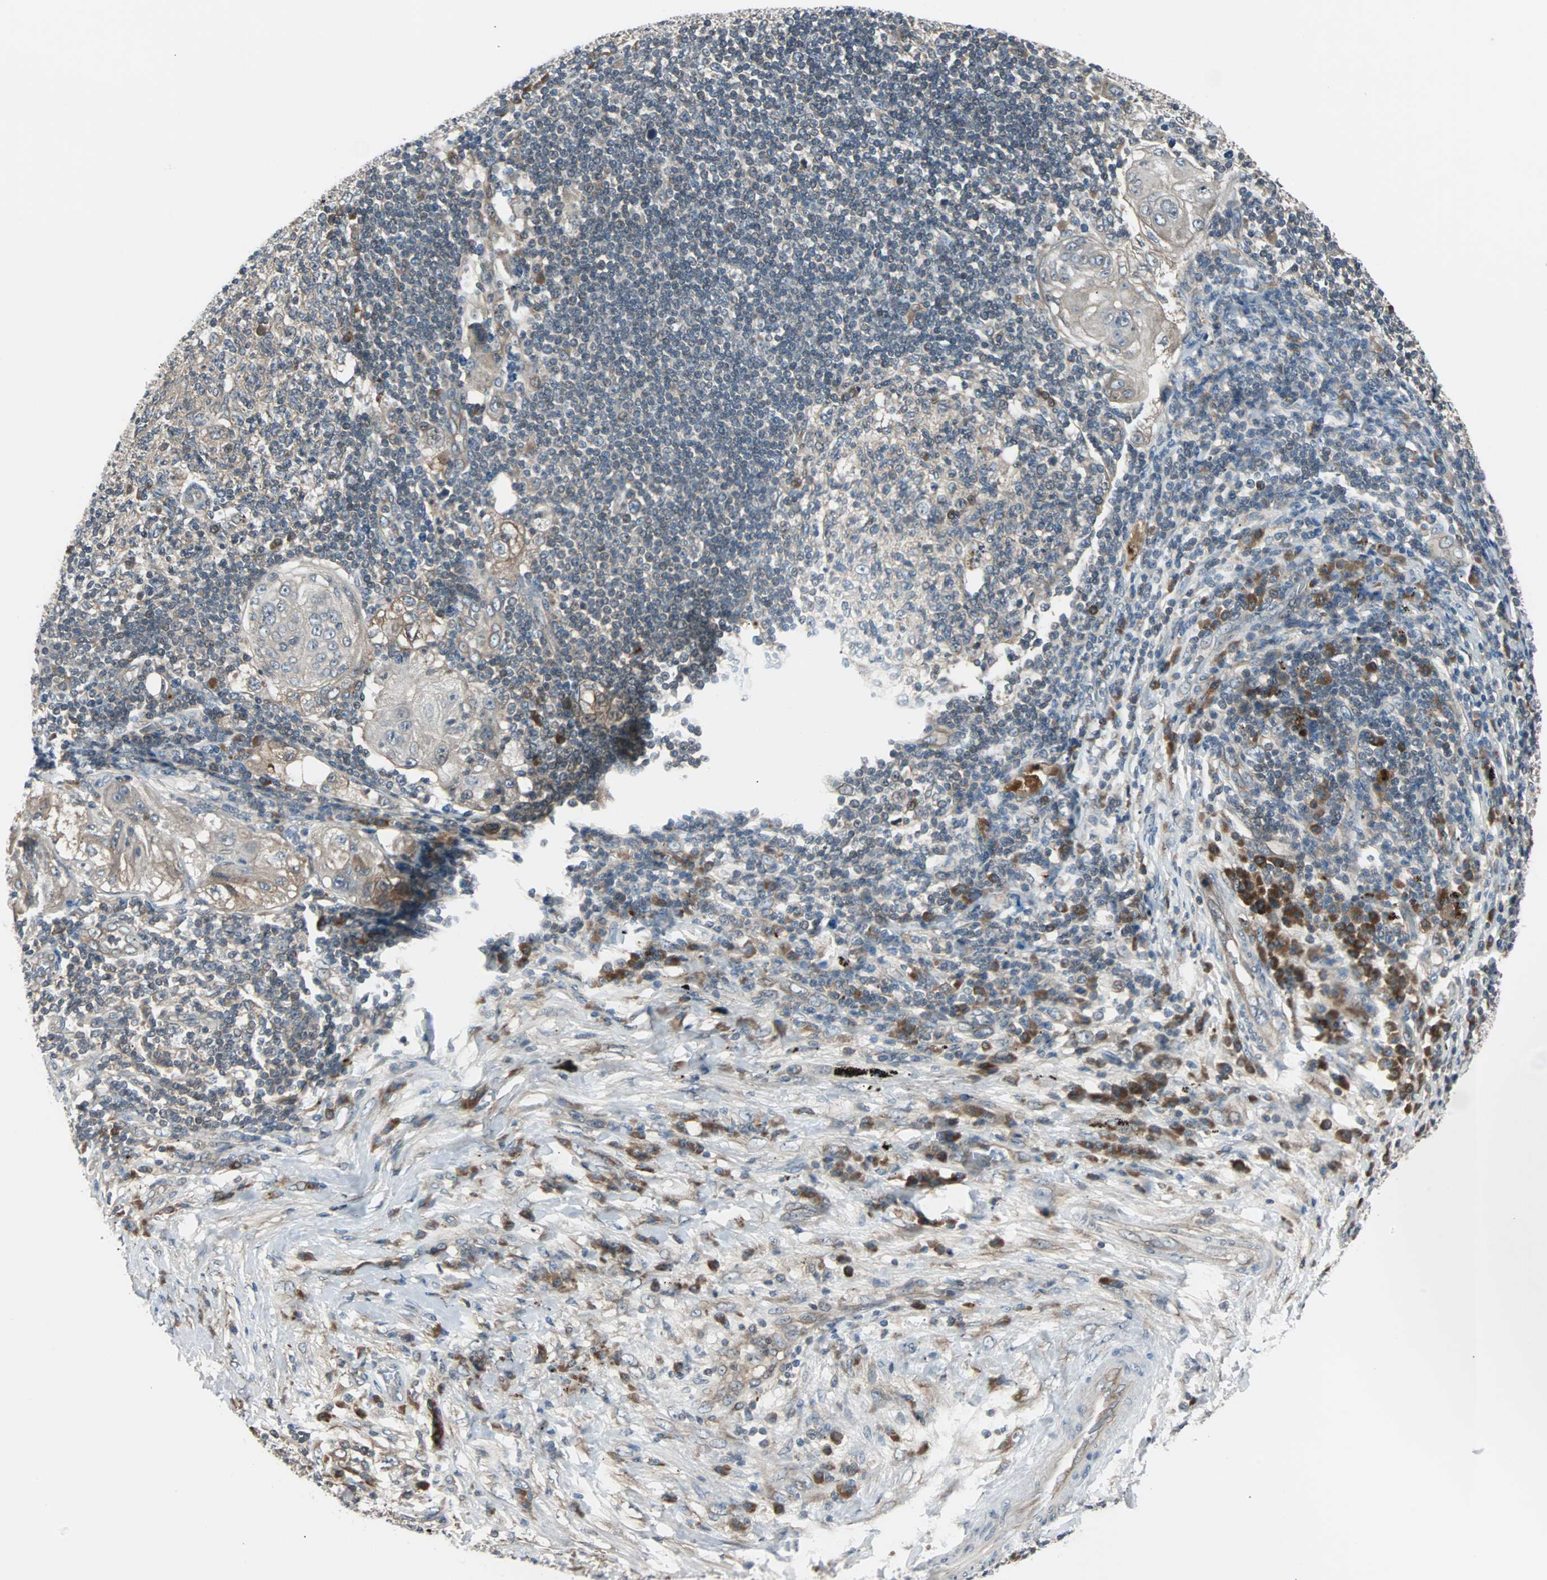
{"staining": {"intensity": "moderate", "quantity": "<25%", "location": "cytoplasmic/membranous"}, "tissue": "lung cancer", "cell_type": "Tumor cells", "image_type": "cancer", "snomed": [{"axis": "morphology", "description": "Inflammation, NOS"}, {"axis": "morphology", "description": "Squamous cell carcinoma, NOS"}, {"axis": "topography", "description": "Lymph node"}, {"axis": "topography", "description": "Soft tissue"}, {"axis": "topography", "description": "Lung"}], "caption": "Tumor cells exhibit low levels of moderate cytoplasmic/membranous positivity in about <25% of cells in human lung cancer (squamous cell carcinoma).", "gene": "ARF1", "patient": {"sex": "male", "age": 66}}